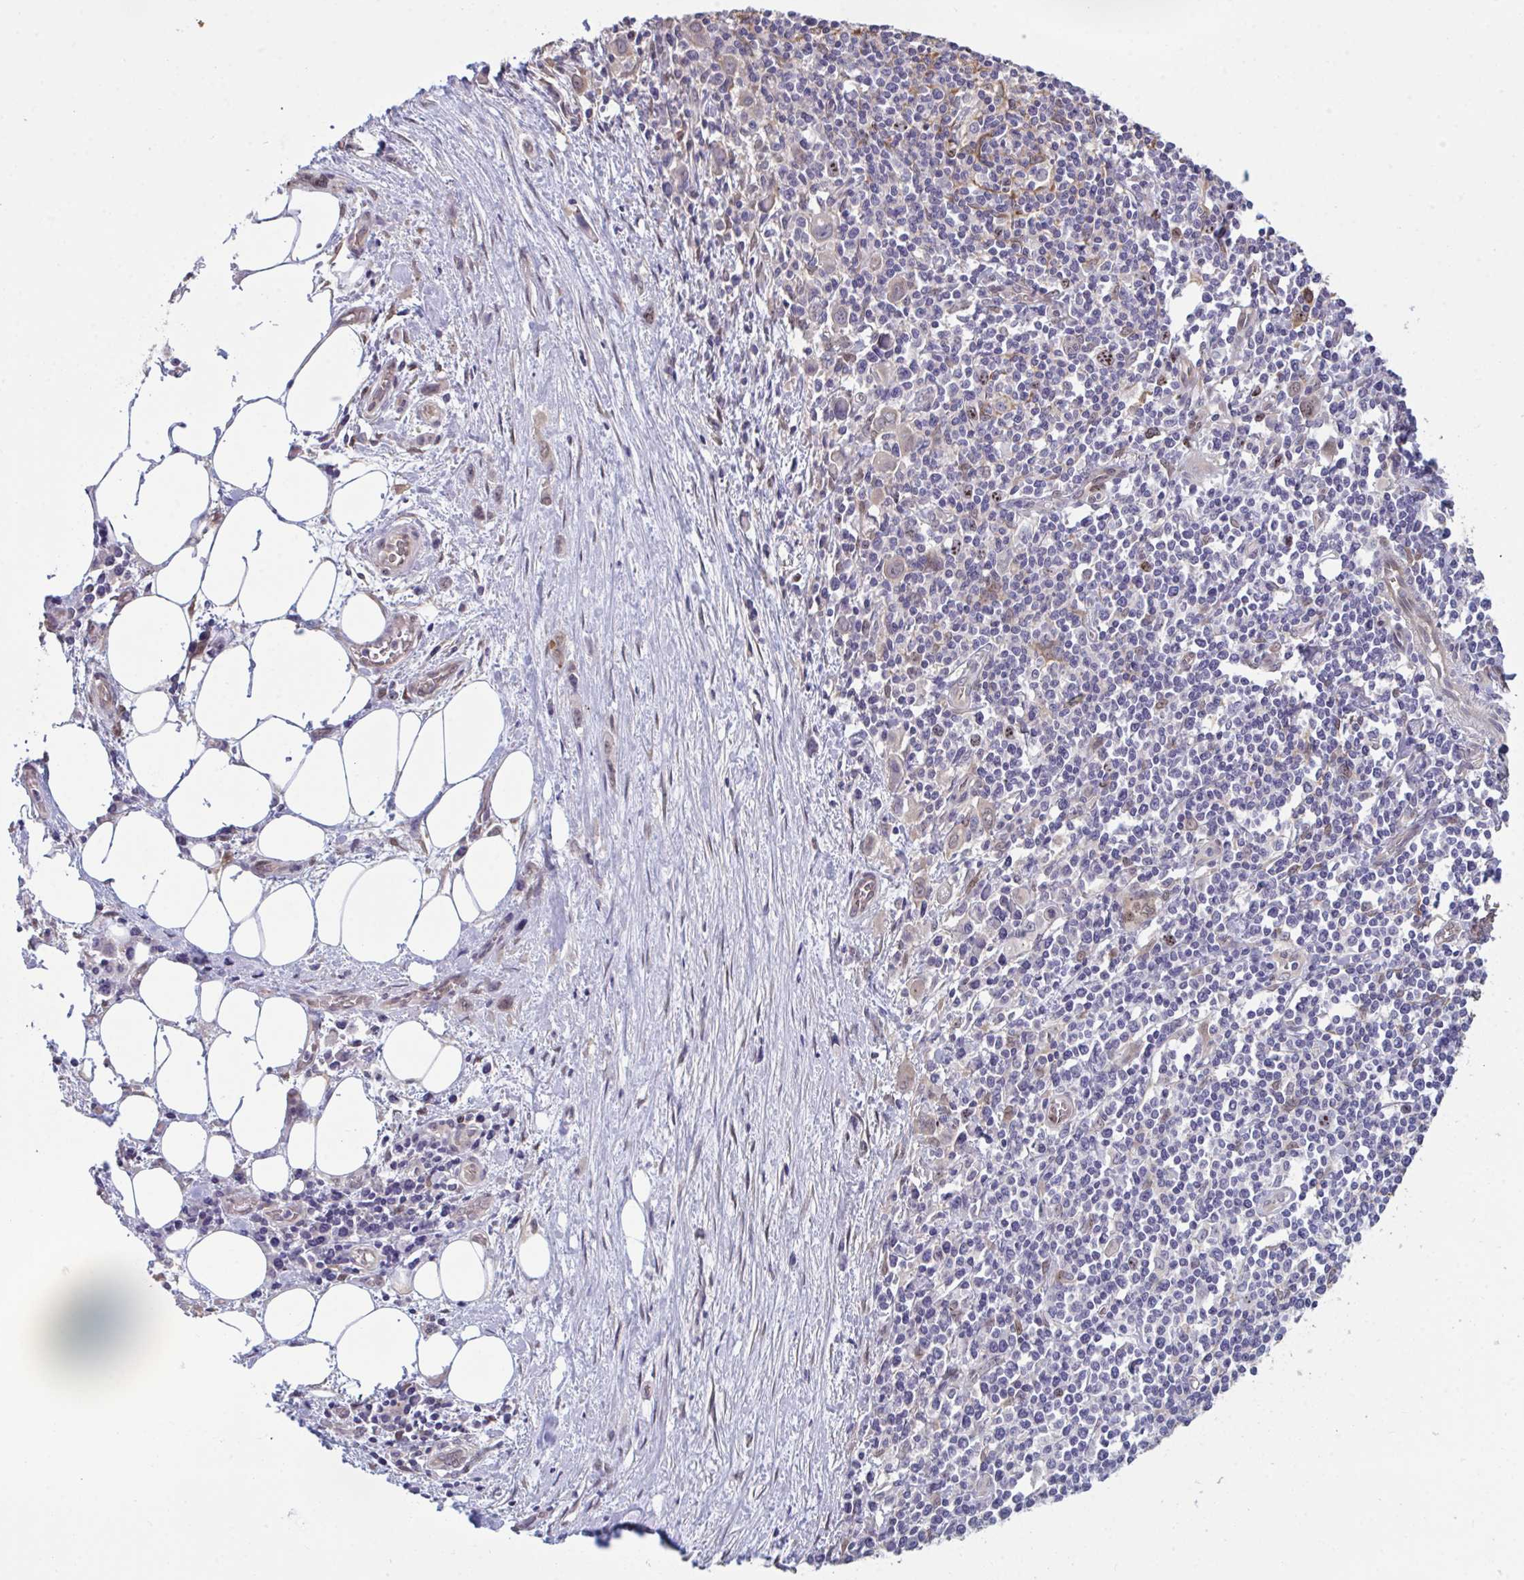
{"staining": {"intensity": "weak", "quantity": "<25%", "location": "nuclear"}, "tissue": "stomach cancer", "cell_type": "Tumor cells", "image_type": "cancer", "snomed": [{"axis": "morphology", "description": "Adenocarcinoma, NOS"}, {"axis": "topography", "description": "Stomach, upper"}], "caption": "Tumor cells are negative for protein expression in human stomach cancer.", "gene": "SETD7", "patient": {"sex": "male", "age": 75}}